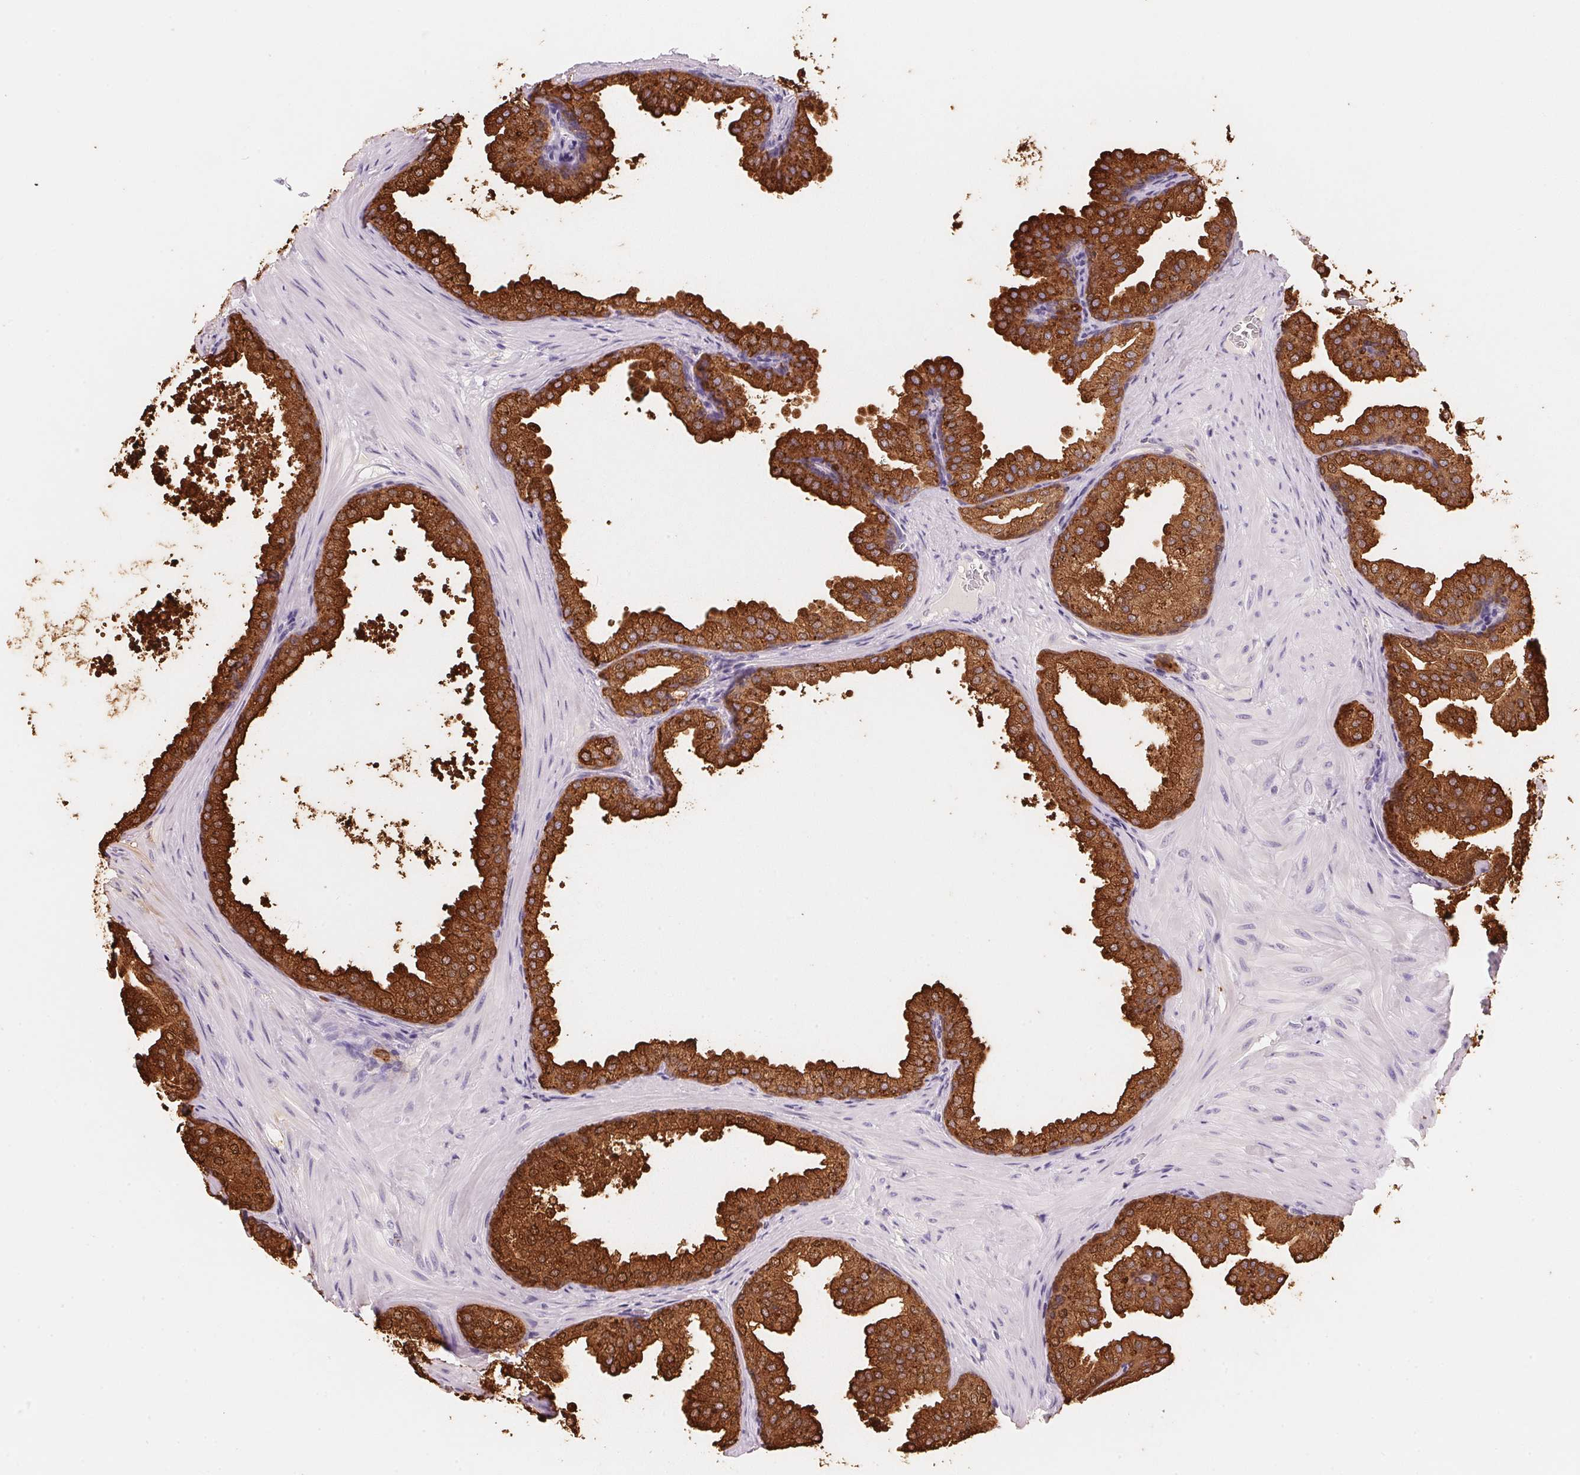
{"staining": {"intensity": "strong", "quantity": ">75%", "location": "cytoplasmic/membranous"}, "tissue": "prostate", "cell_type": "Glandular cells", "image_type": "normal", "snomed": [{"axis": "morphology", "description": "Normal tissue, NOS"}, {"axis": "topography", "description": "Prostate"}], "caption": "A micrograph showing strong cytoplasmic/membranous positivity in about >75% of glandular cells in unremarkable prostate, as visualized by brown immunohistochemical staining.", "gene": "ACP3", "patient": {"sex": "male", "age": 37}}